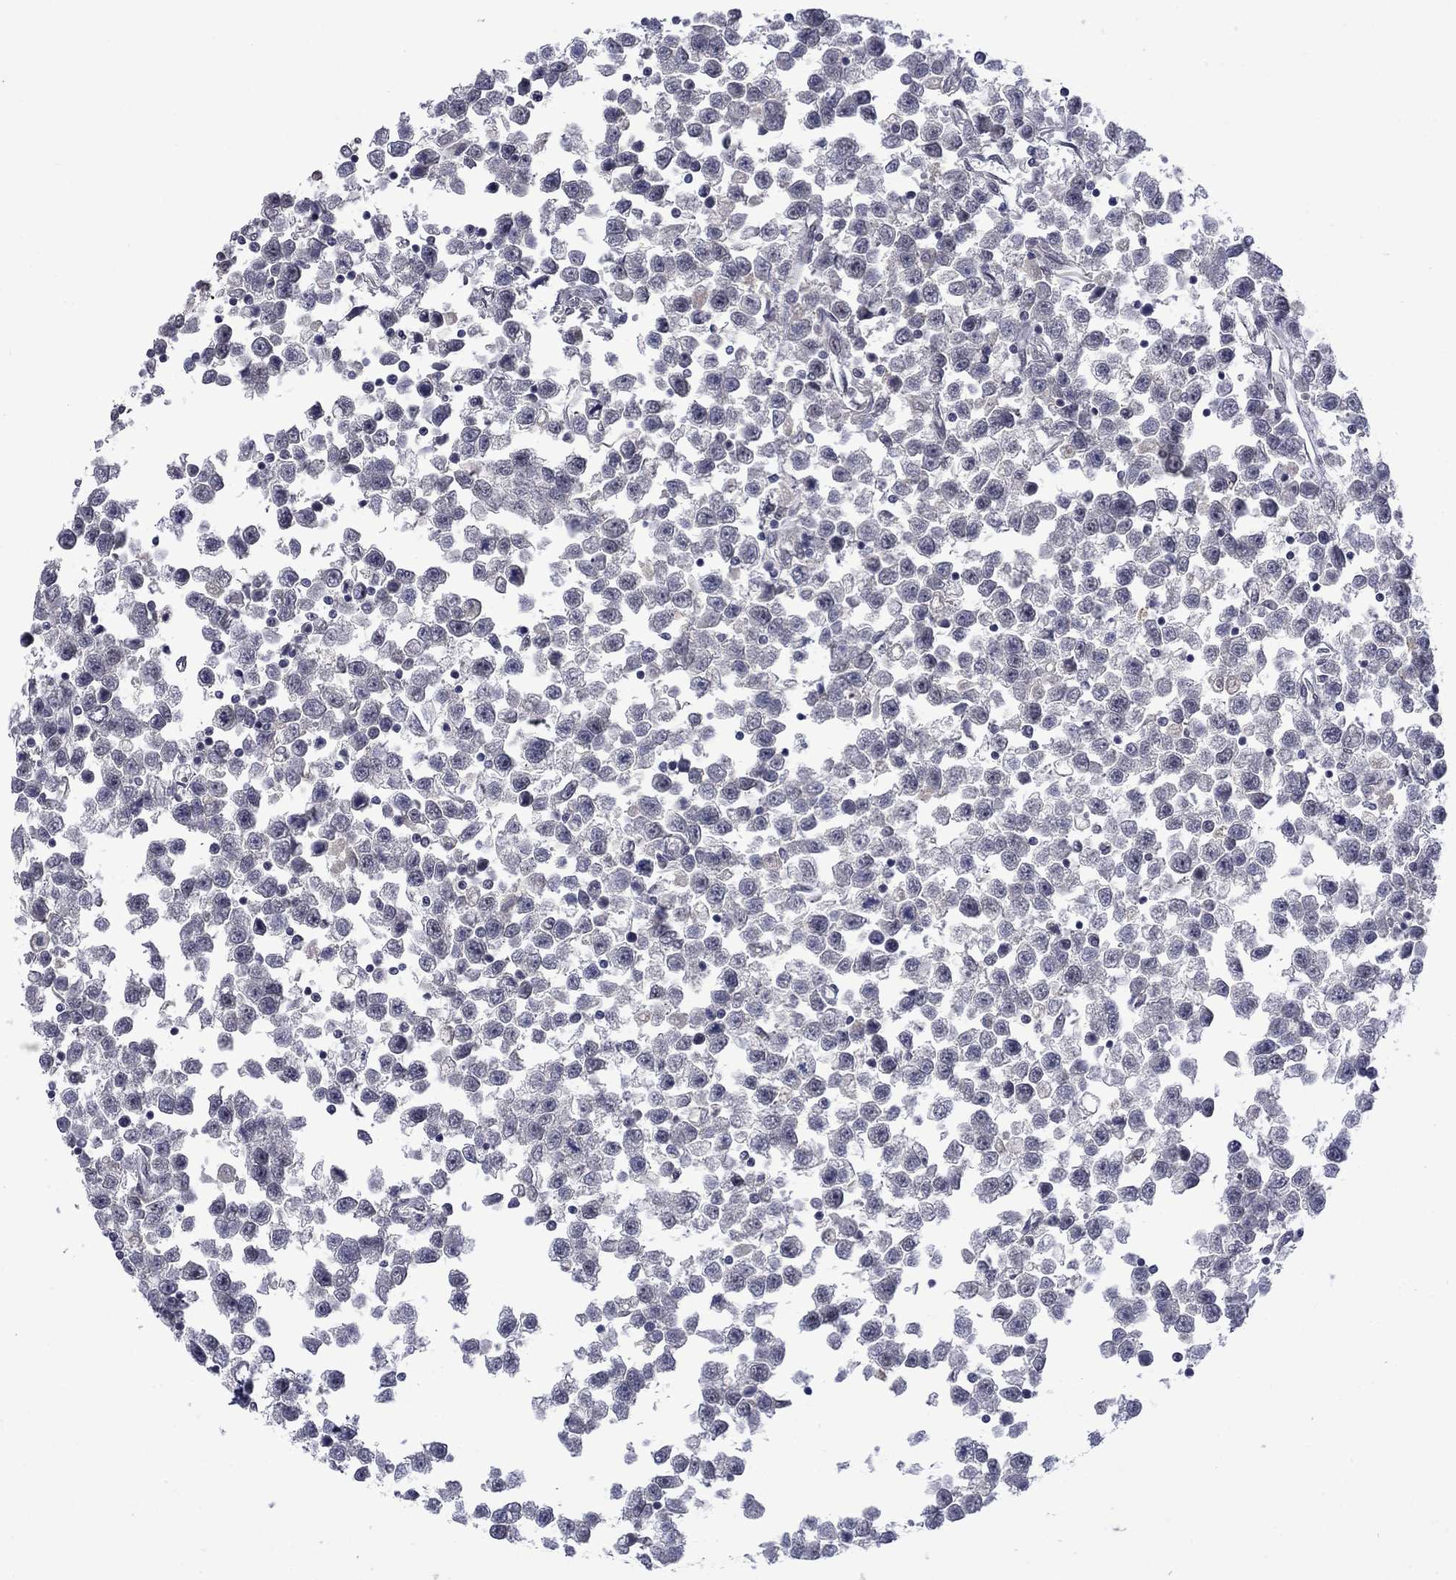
{"staining": {"intensity": "negative", "quantity": "none", "location": "none"}, "tissue": "testis cancer", "cell_type": "Tumor cells", "image_type": "cancer", "snomed": [{"axis": "morphology", "description": "Seminoma, NOS"}, {"axis": "topography", "description": "Testis"}], "caption": "Tumor cells show no significant staining in seminoma (testis).", "gene": "KCNJ16", "patient": {"sex": "male", "age": 34}}